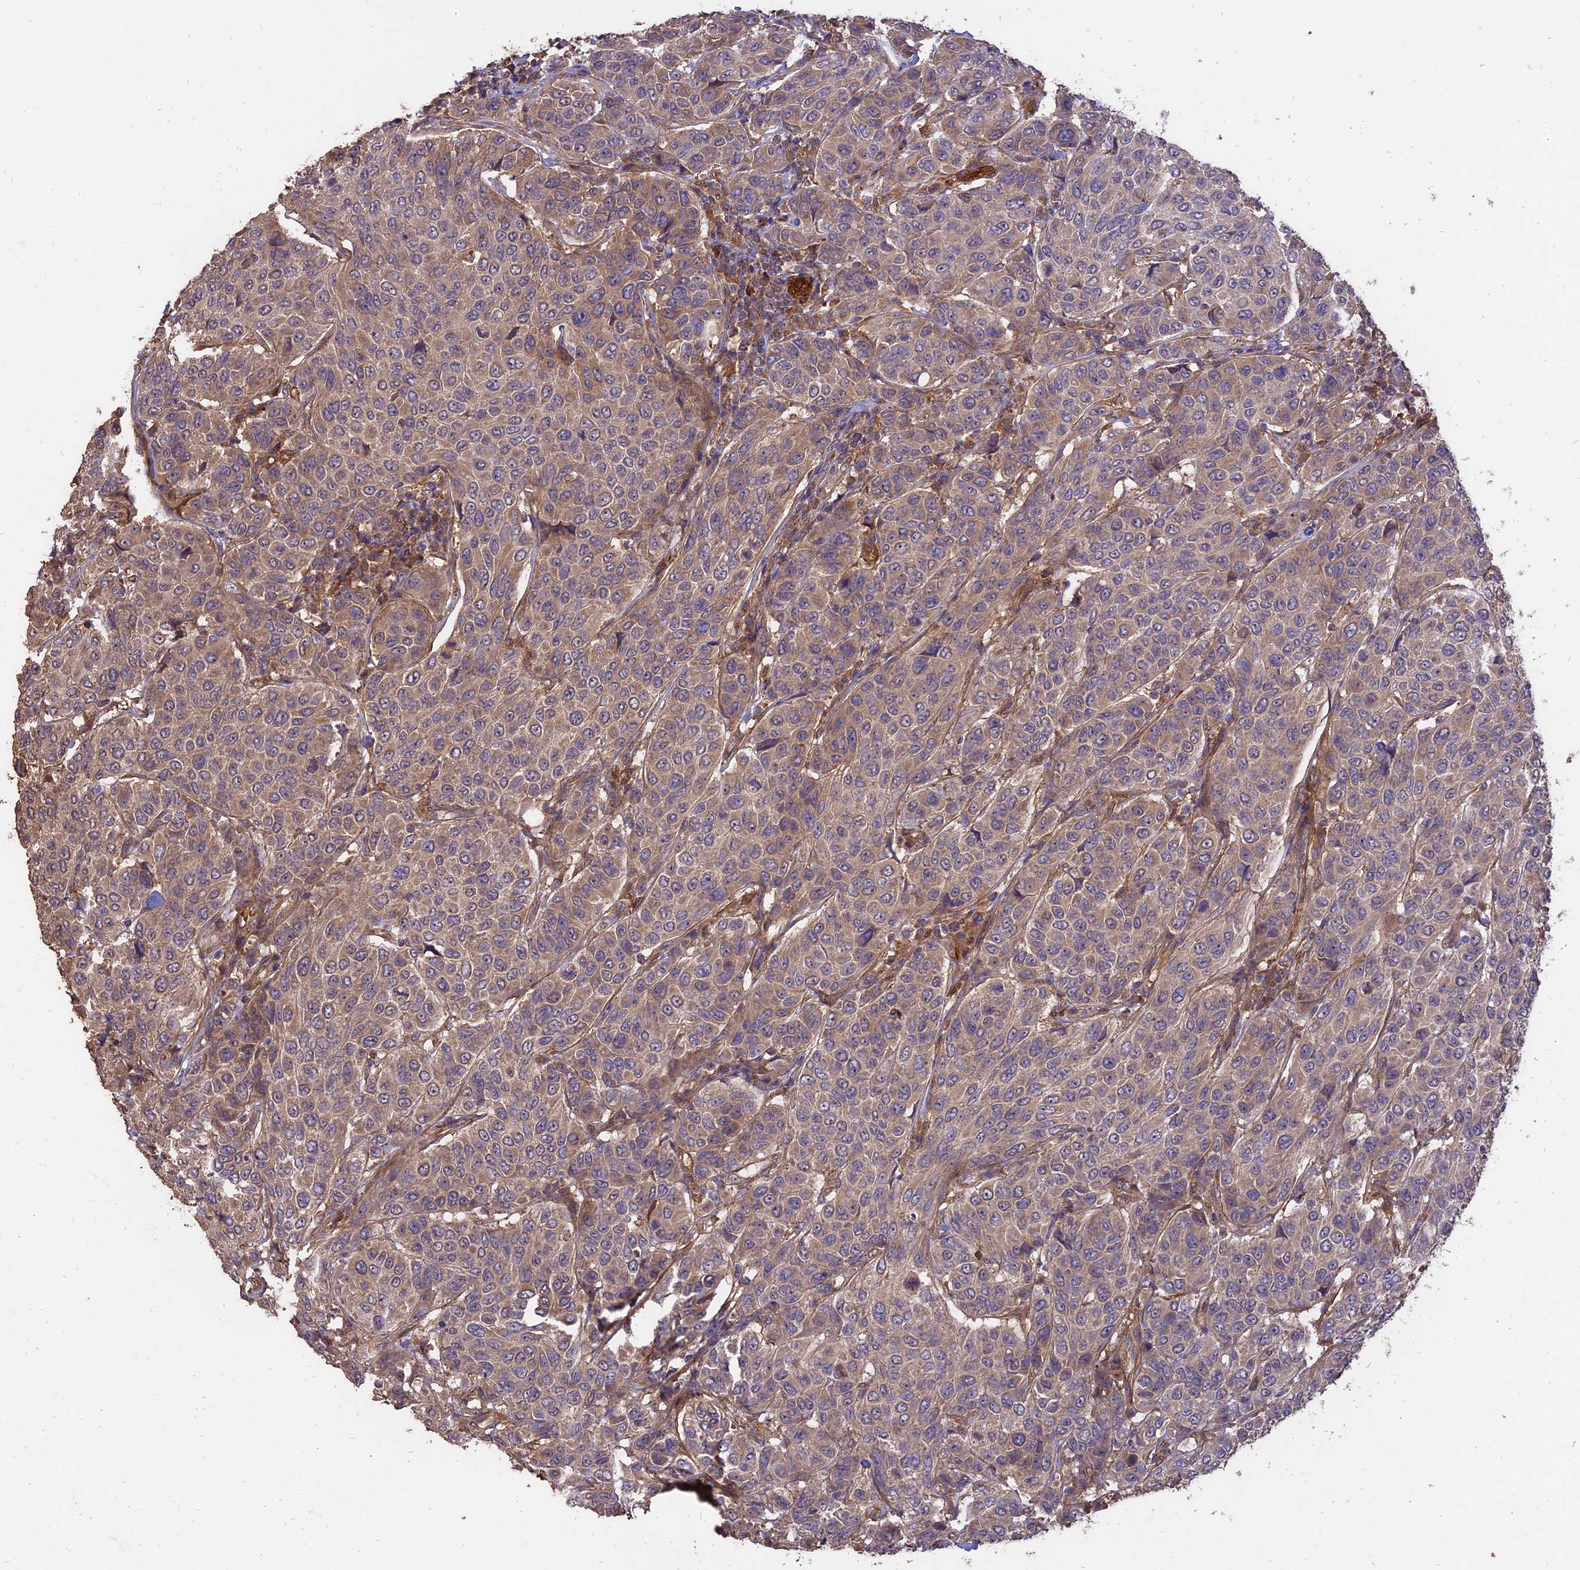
{"staining": {"intensity": "moderate", "quantity": "<25%", "location": "cytoplasmic/membranous"}, "tissue": "breast cancer", "cell_type": "Tumor cells", "image_type": "cancer", "snomed": [{"axis": "morphology", "description": "Duct carcinoma"}, {"axis": "topography", "description": "Breast"}], "caption": "Human infiltrating ductal carcinoma (breast) stained with a protein marker shows moderate staining in tumor cells.", "gene": "SAC3D1", "patient": {"sex": "female", "age": 55}}